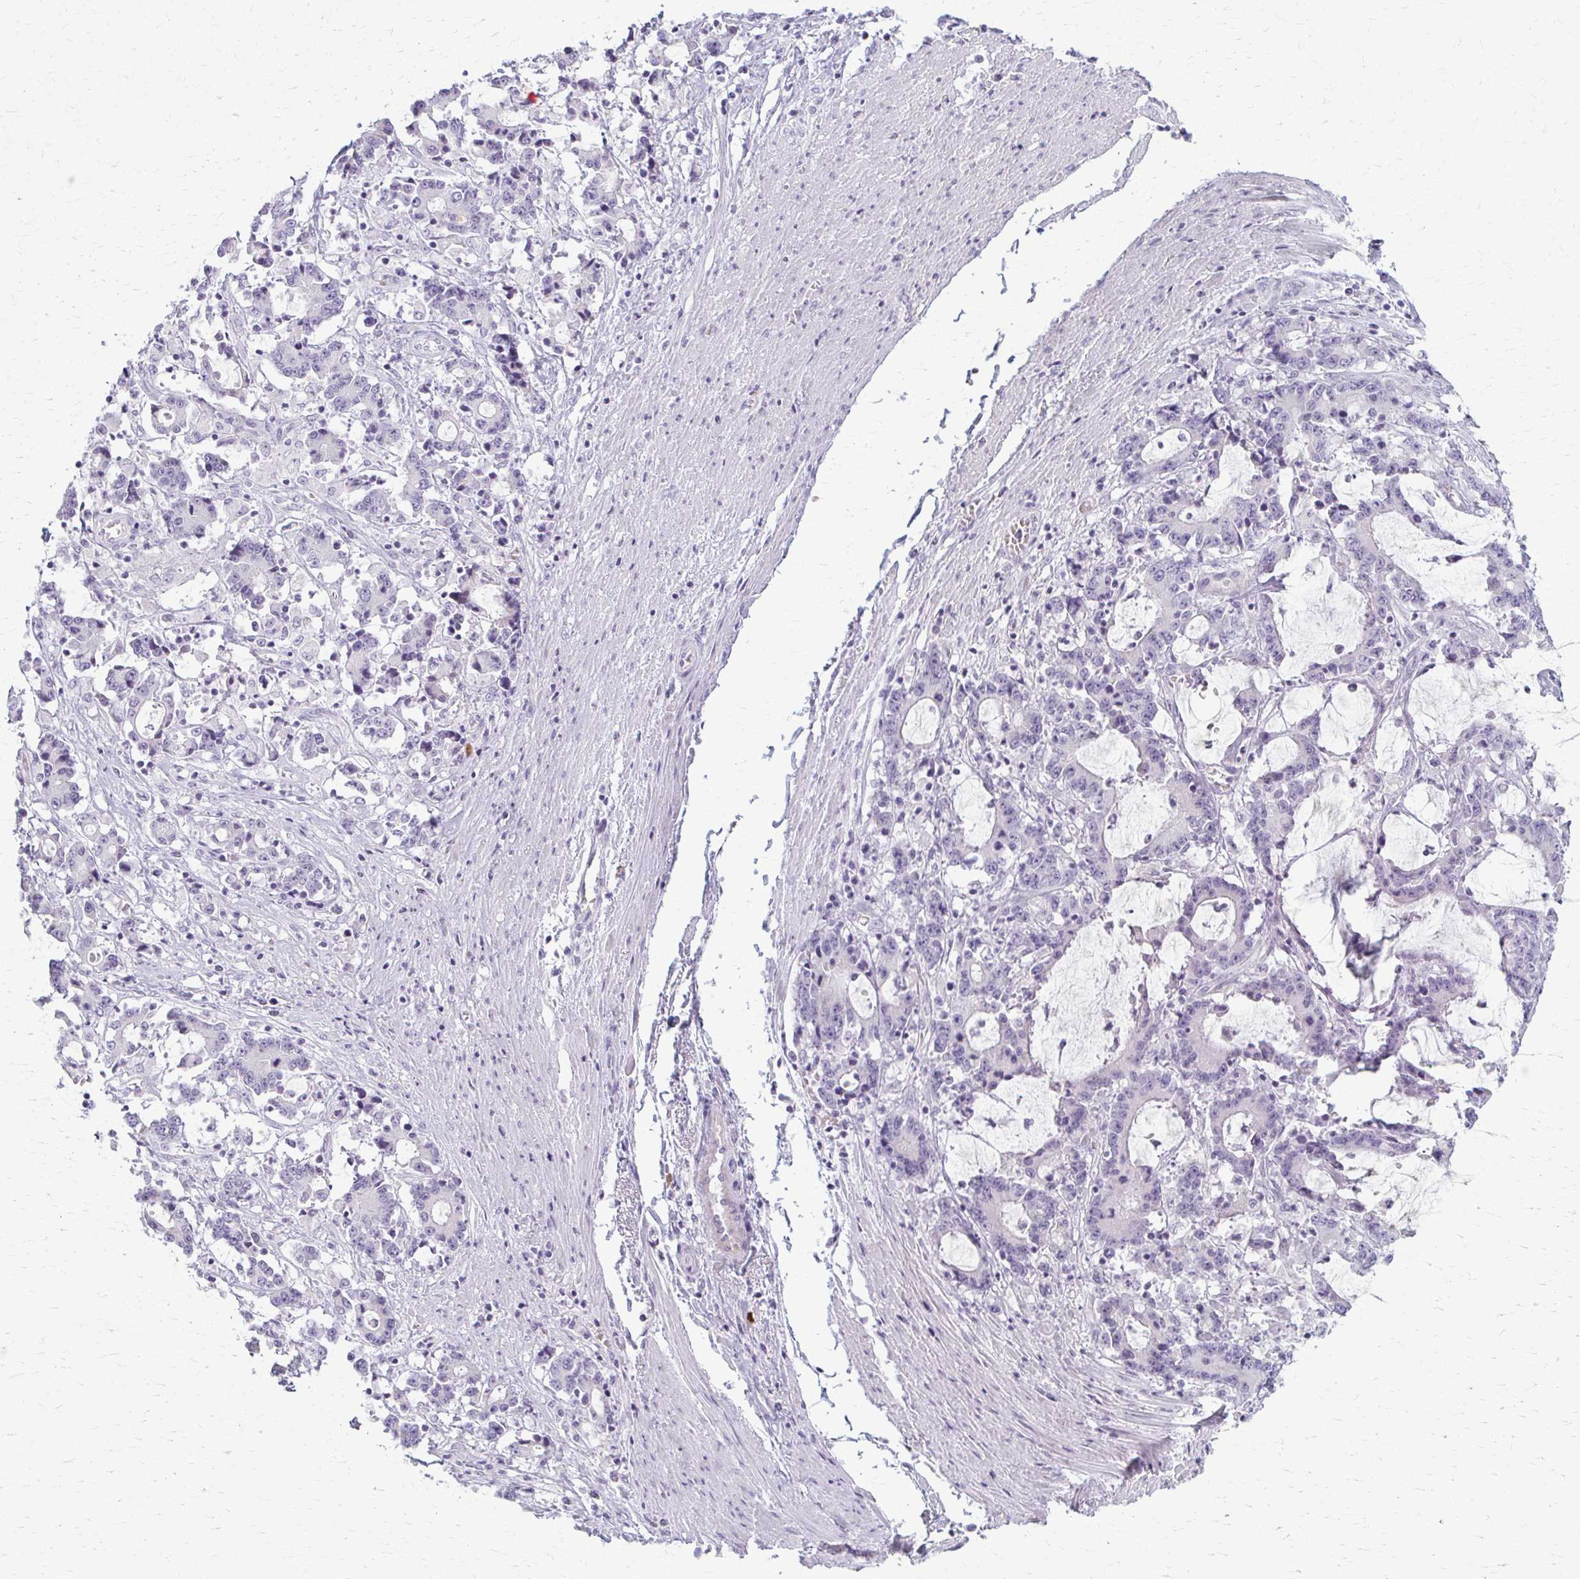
{"staining": {"intensity": "negative", "quantity": "none", "location": "none"}, "tissue": "stomach cancer", "cell_type": "Tumor cells", "image_type": "cancer", "snomed": [{"axis": "morphology", "description": "Adenocarcinoma, NOS"}, {"axis": "topography", "description": "Stomach, upper"}], "caption": "Immunohistochemistry image of neoplastic tissue: human stomach cancer stained with DAB exhibits no significant protein staining in tumor cells.", "gene": "LDLRAP1", "patient": {"sex": "male", "age": 68}}